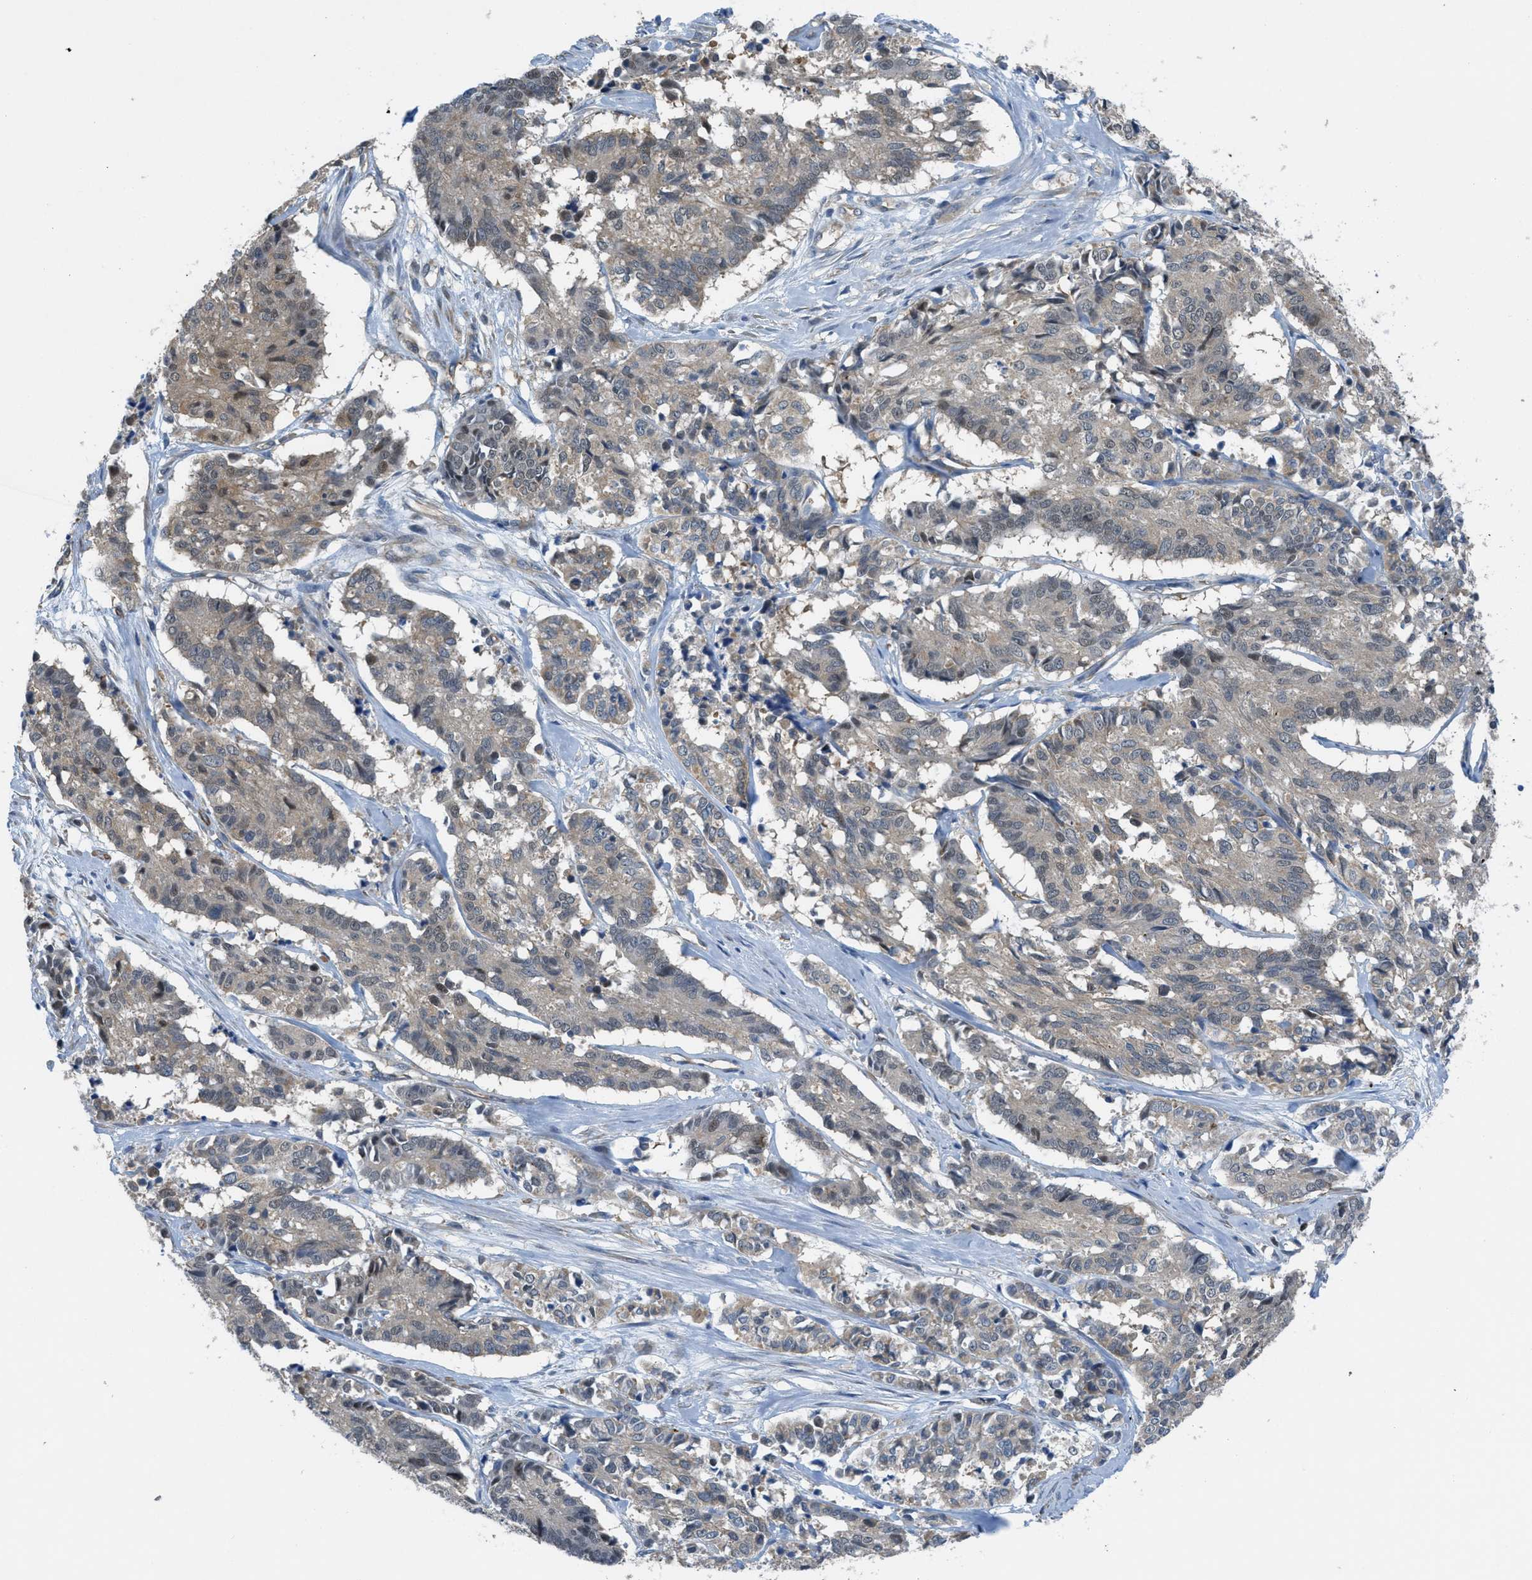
{"staining": {"intensity": "weak", "quantity": ">75%", "location": "cytoplasmic/membranous"}, "tissue": "cervical cancer", "cell_type": "Tumor cells", "image_type": "cancer", "snomed": [{"axis": "morphology", "description": "Squamous cell carcinoma, NOS"}, {"axis": "topography", "description": "Cervix"}], "caption": "Protein staining reveals weak cytoplasmic/membranous expression in about >75% of tumor cells in squamous cell carcinoma (cervical).", "gene": "PIP5K1C", "patient": {"sex": "female", "age": 35}}